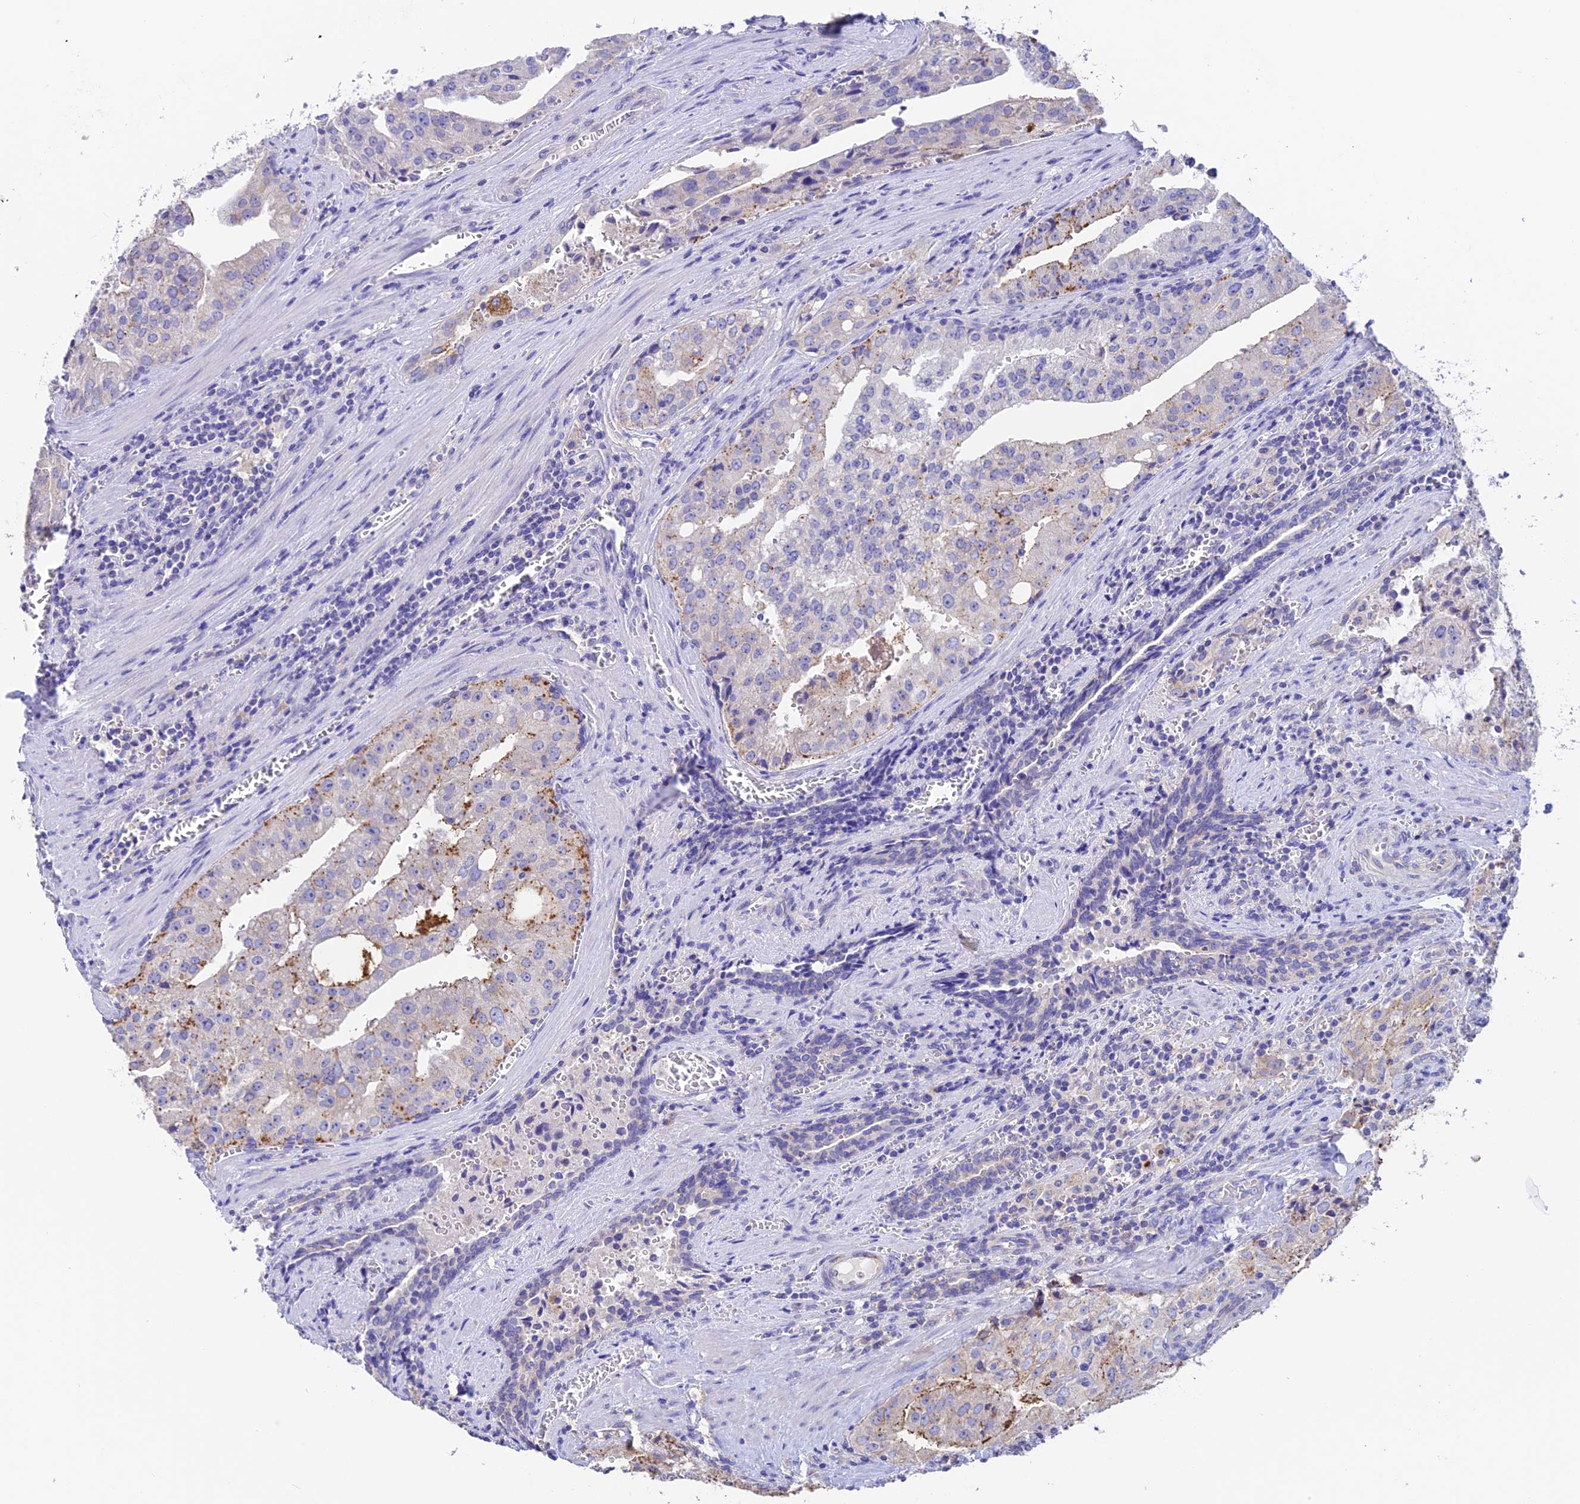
{"staining": {"intensity": "moderate", "quantity": "<25%", "location": "cytoplasmic/membranous"}, "tissue": "prostate cancer", "cell_type": "Tumor cells", "image_type": "cancer", "snomed": [{"axis": "morphology", "description": "Adenocarcinoma, High grade"}, {"axis": "topography", "description": "Prostate"}], "caption": "Prostate adenocarcinoma (high-grade) stained with IHC shows moderate cytoplasmic/membranous expression in approximately <25% of tumor cells.", "gene": "EMC3", "patient": {"sex": "male", "age": 68}}